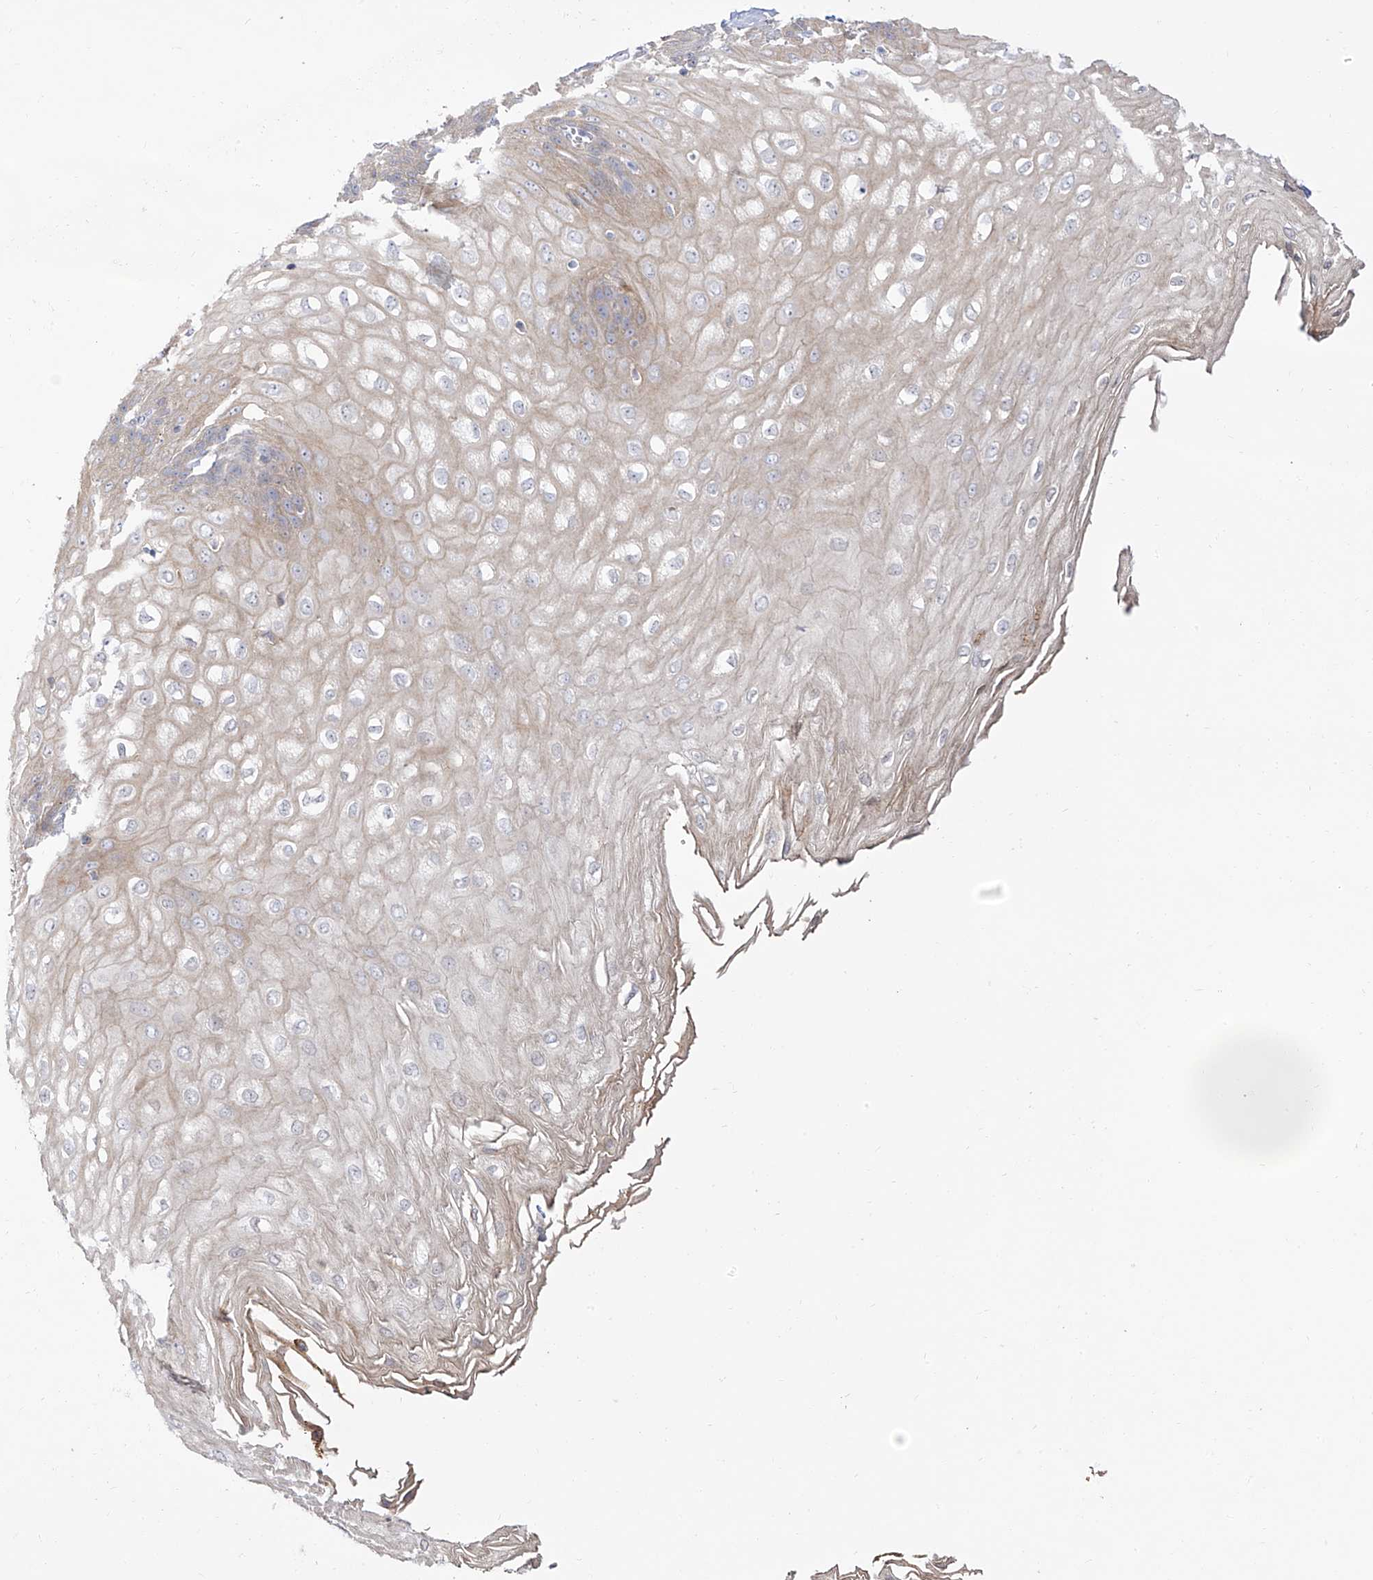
{"staining": {"intensity": "weak", "quantity": "<25%", "location": "cytoplasmic/membranous"}, "tissue": "esophagus", "cell_type": "Squamous epithelial cells", "image_type": "normal", "snomed": [{"axis": "morphology", "description": "Normal tissue, NOS"}, {"axis": "topography", "description": "Esophagus"}], "caption": "A high-resolution micrograph shows IHC staining of normal esophagus, which exhibits no significant expression in squamous epithelial cells.", "gene": "ZGRF1", "patient": {"sex": "male", "age": 60}}